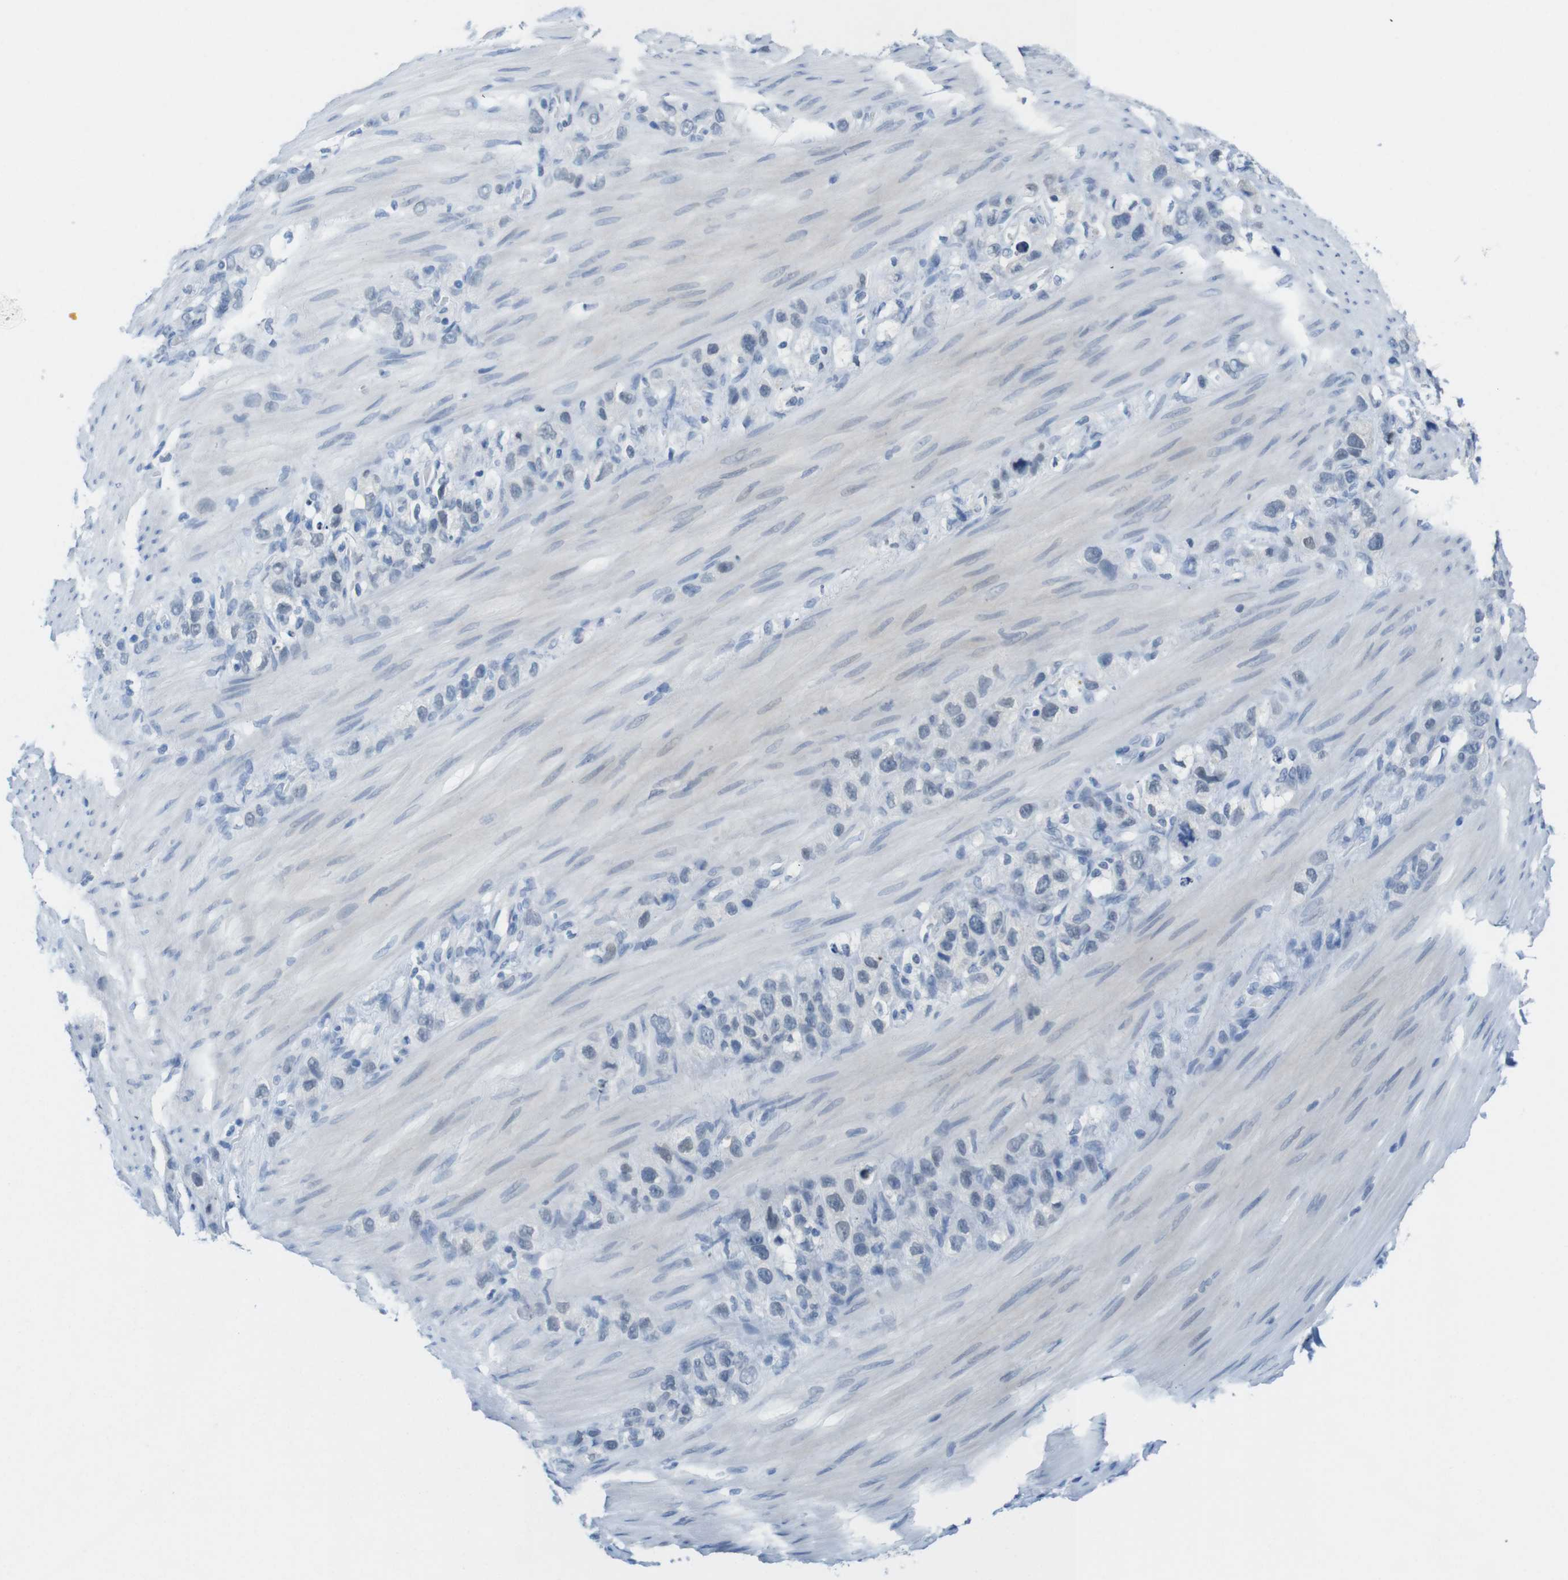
{"staining": {"intensity": "negative", "quantity": "none", "location": "none"}, "tissue": "stomach cancer", "cell_type": "Tumor cells", "image_type": "cancer", "snomed": [{"axis": "morphology", "description": "Adenocarcinoma, NOS"}, {"axis": "morphology", "description": "Adenocarcinoma, High grade"}, {"axis": "topography", "description": "Stomach, upper"}, {"axis": "topography", "description": "Stomach, lower"}], "caption": "DAB immunohistochemical staining of stomach cancer shows no significant positivity in tumor cells. (Immunohistochemistry (ihc), brightfield microscopy, high magnification).", "gene": "OPN1SW", "patient": {"sex": "female", "age": 65}}